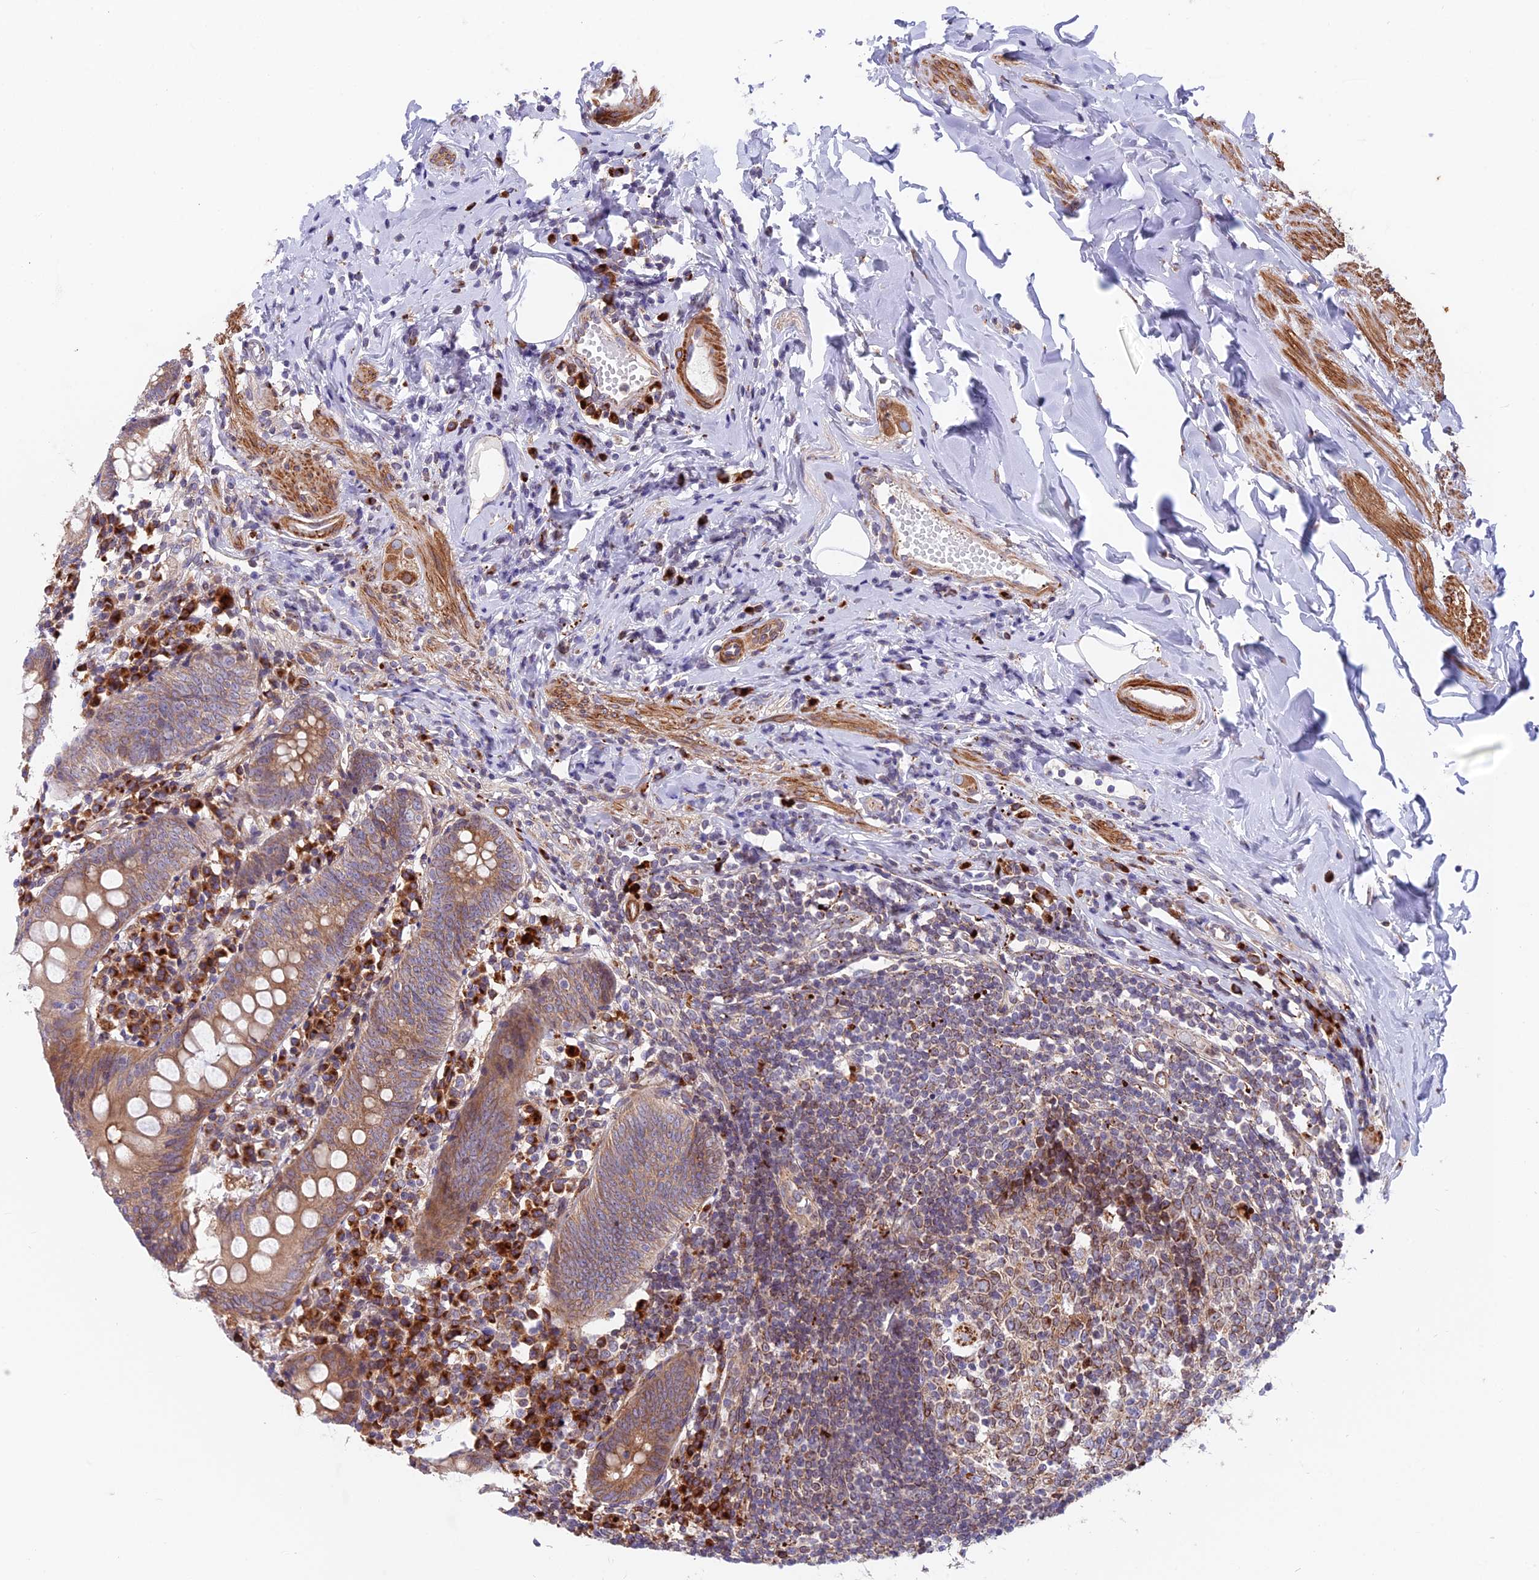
{"staining": {"intensity": "moderate", "quantity": ">75%", "location": "cytoplasmic/membranous"}, "tissue": "appendix", "cell_type": "Glandular cells", "image_type": "normal", "snomed": [{"axis": "morphology", "description": "Normal tissue, NOS"}, {"axis": "topography", "description": "Appendix"}], "caption": "Benign appendix was stained to show a protein in brown. There is medium levels of moderate cytoplasmic/membranous staining in about >75% of glandular cells. (IHC, brightfield microscopy, high magnification).", "gene": "TBC1D20", "patient": {"sex": "female", "age": 54}}